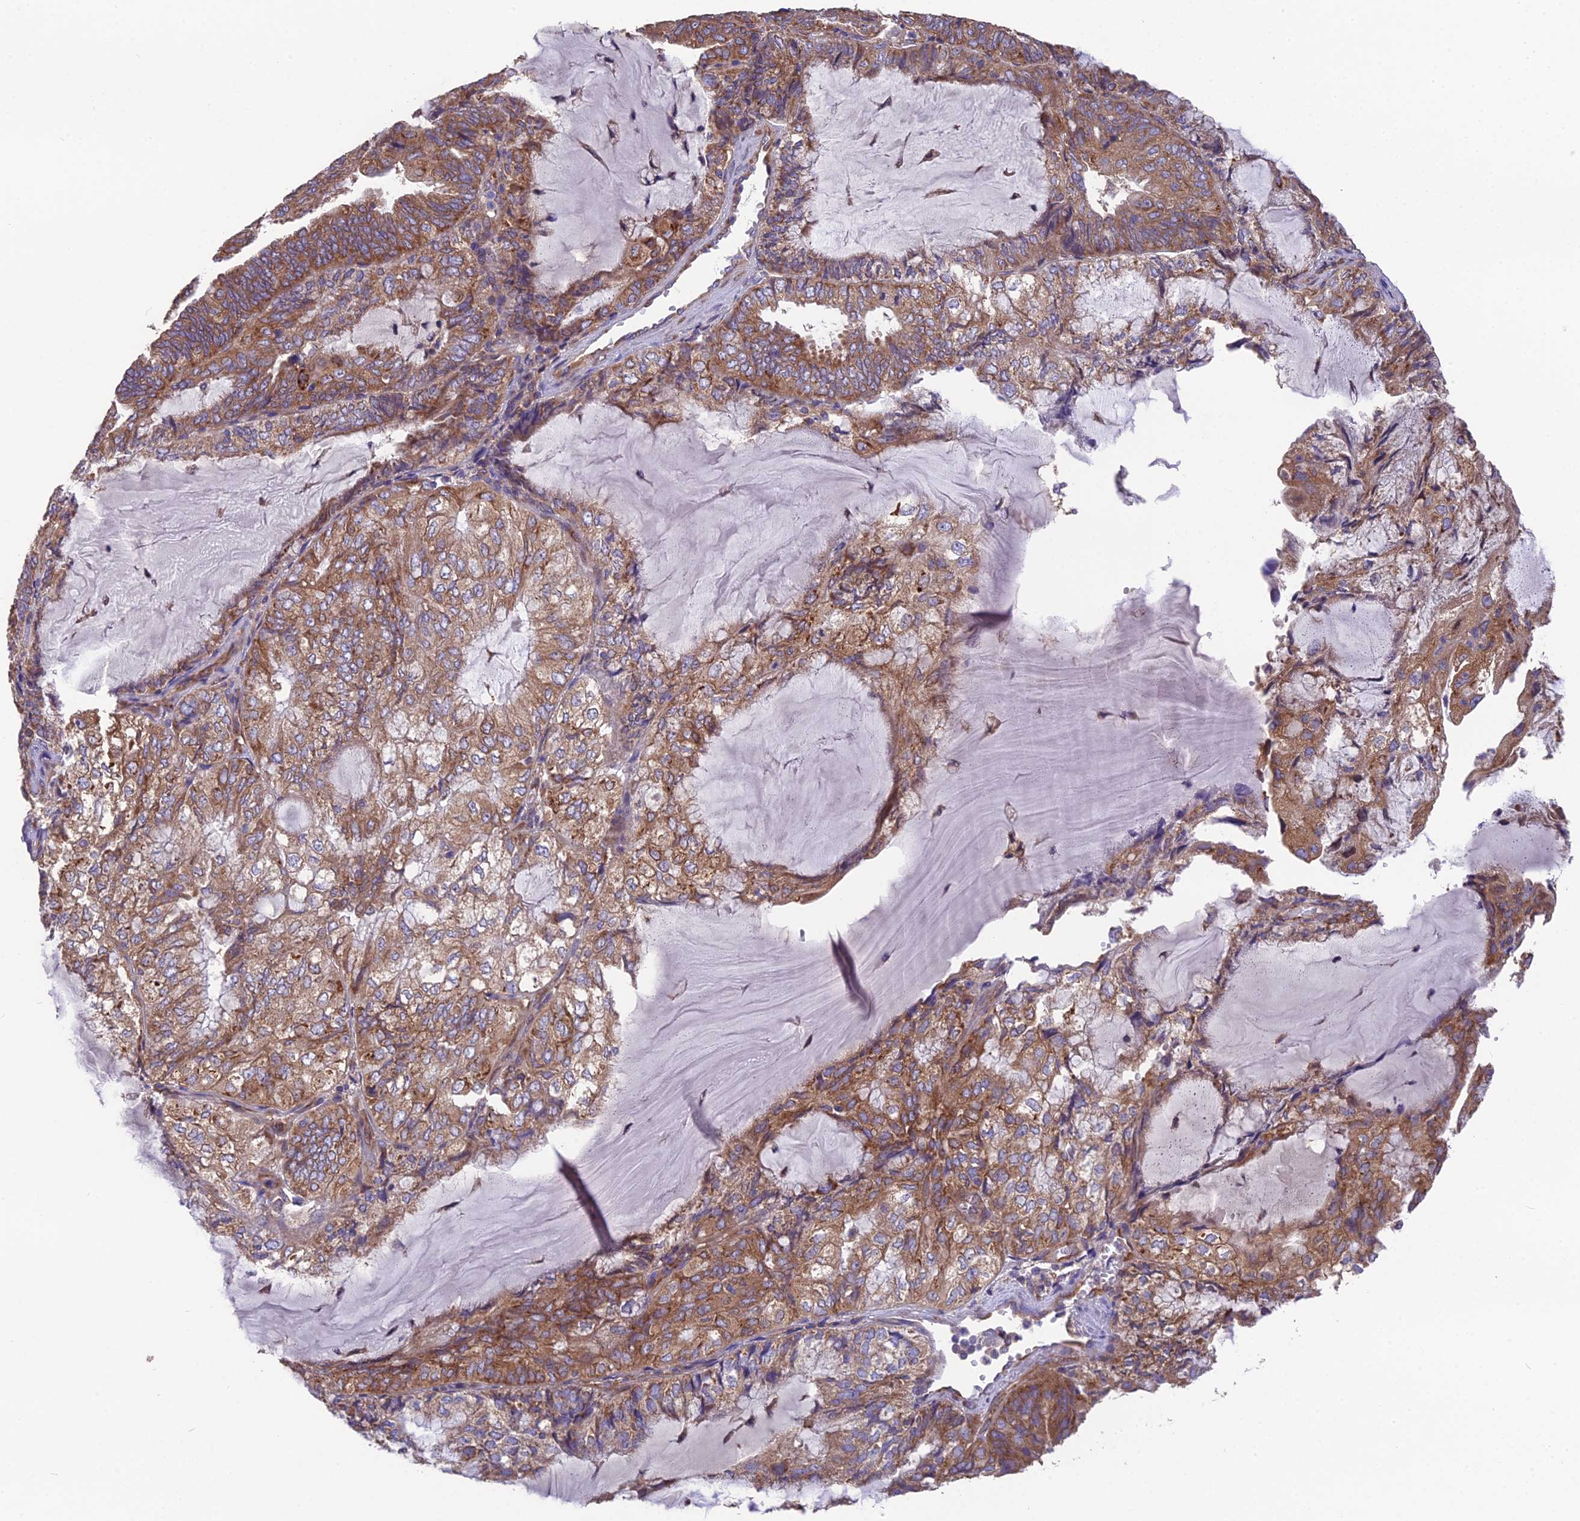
{"staining": {"intensity": "moderate", "quantity": ">75%", "location": "cytoplasmic/membranous"}, "tissue": "endometrial cancer", "cell_type": "Tumor cells", "image_type": "cancer", "snomed": [{"axis": "morphology", "description": "Adenocarcinoma, NOS"}, {"axis": "topography", "description": "Endometrium"}], "caption": "IHC (DAB) staining of human endometrial adenocarcinoma demonstrates moderate cytoplasmic/membranous protein positivity in approximately >75% of tumor cells.", "gene": "BLOC1S4", "patient": {"sex": "female", "age": 81}}